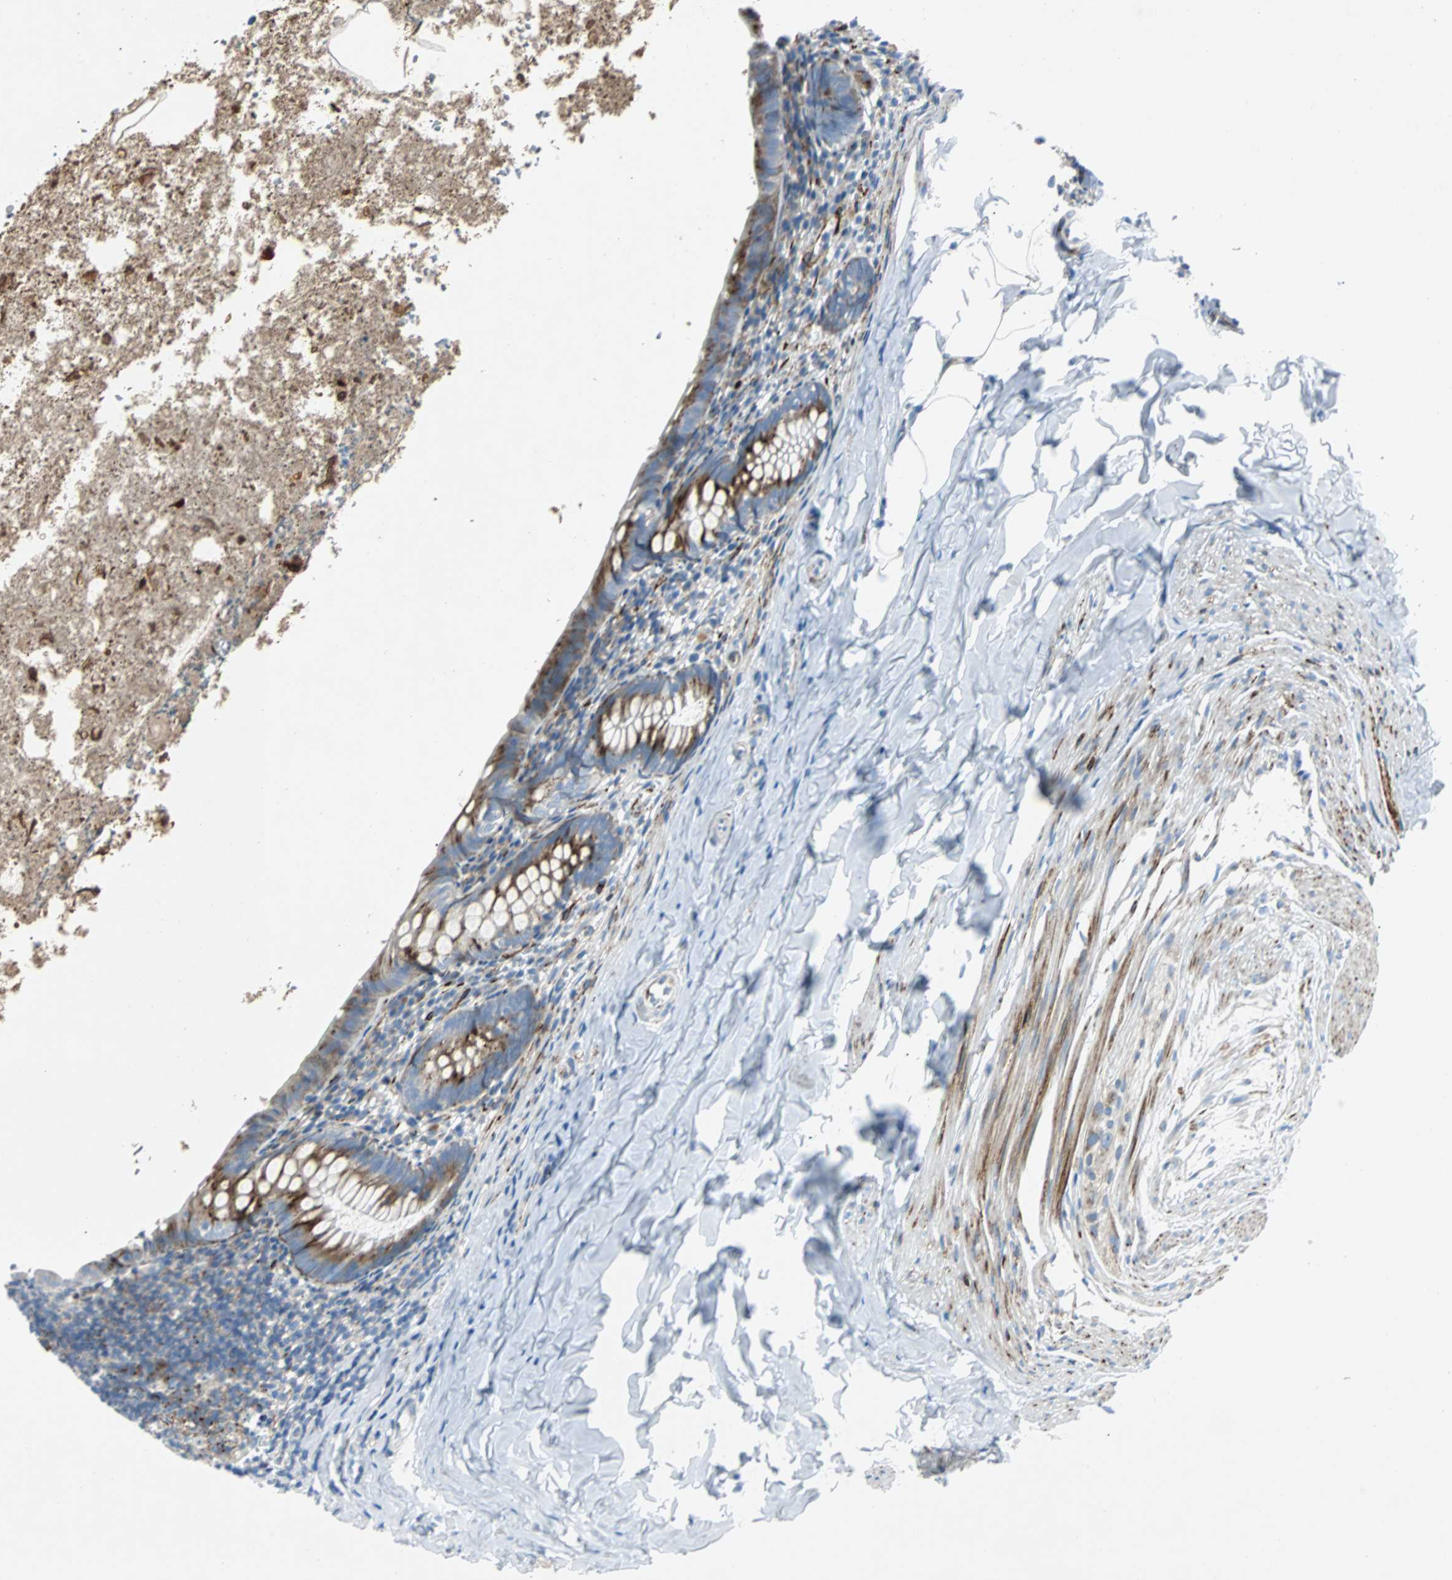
{"staining": {"intensity": "weak", "quantity": "25%-75%", "location": "cytoplasmic/membranous"}, "tissue": "appendix", "cell_type": "Glandular cells", "image_type": "normal", "snomed": [{"axis": "morphology", "description": "Normal tissue, NOS"}, {"axis": "topography", "description": "Appendix"}], "caption": "Approximately 25%-75% of glandular cells in normal human appendix exhibit weak cytoplasmic/membranous protein staining as visualized by brown immunohistochemical staining.", "gene": "BBC3", "patient": {"sex": "female", "age": 10}}